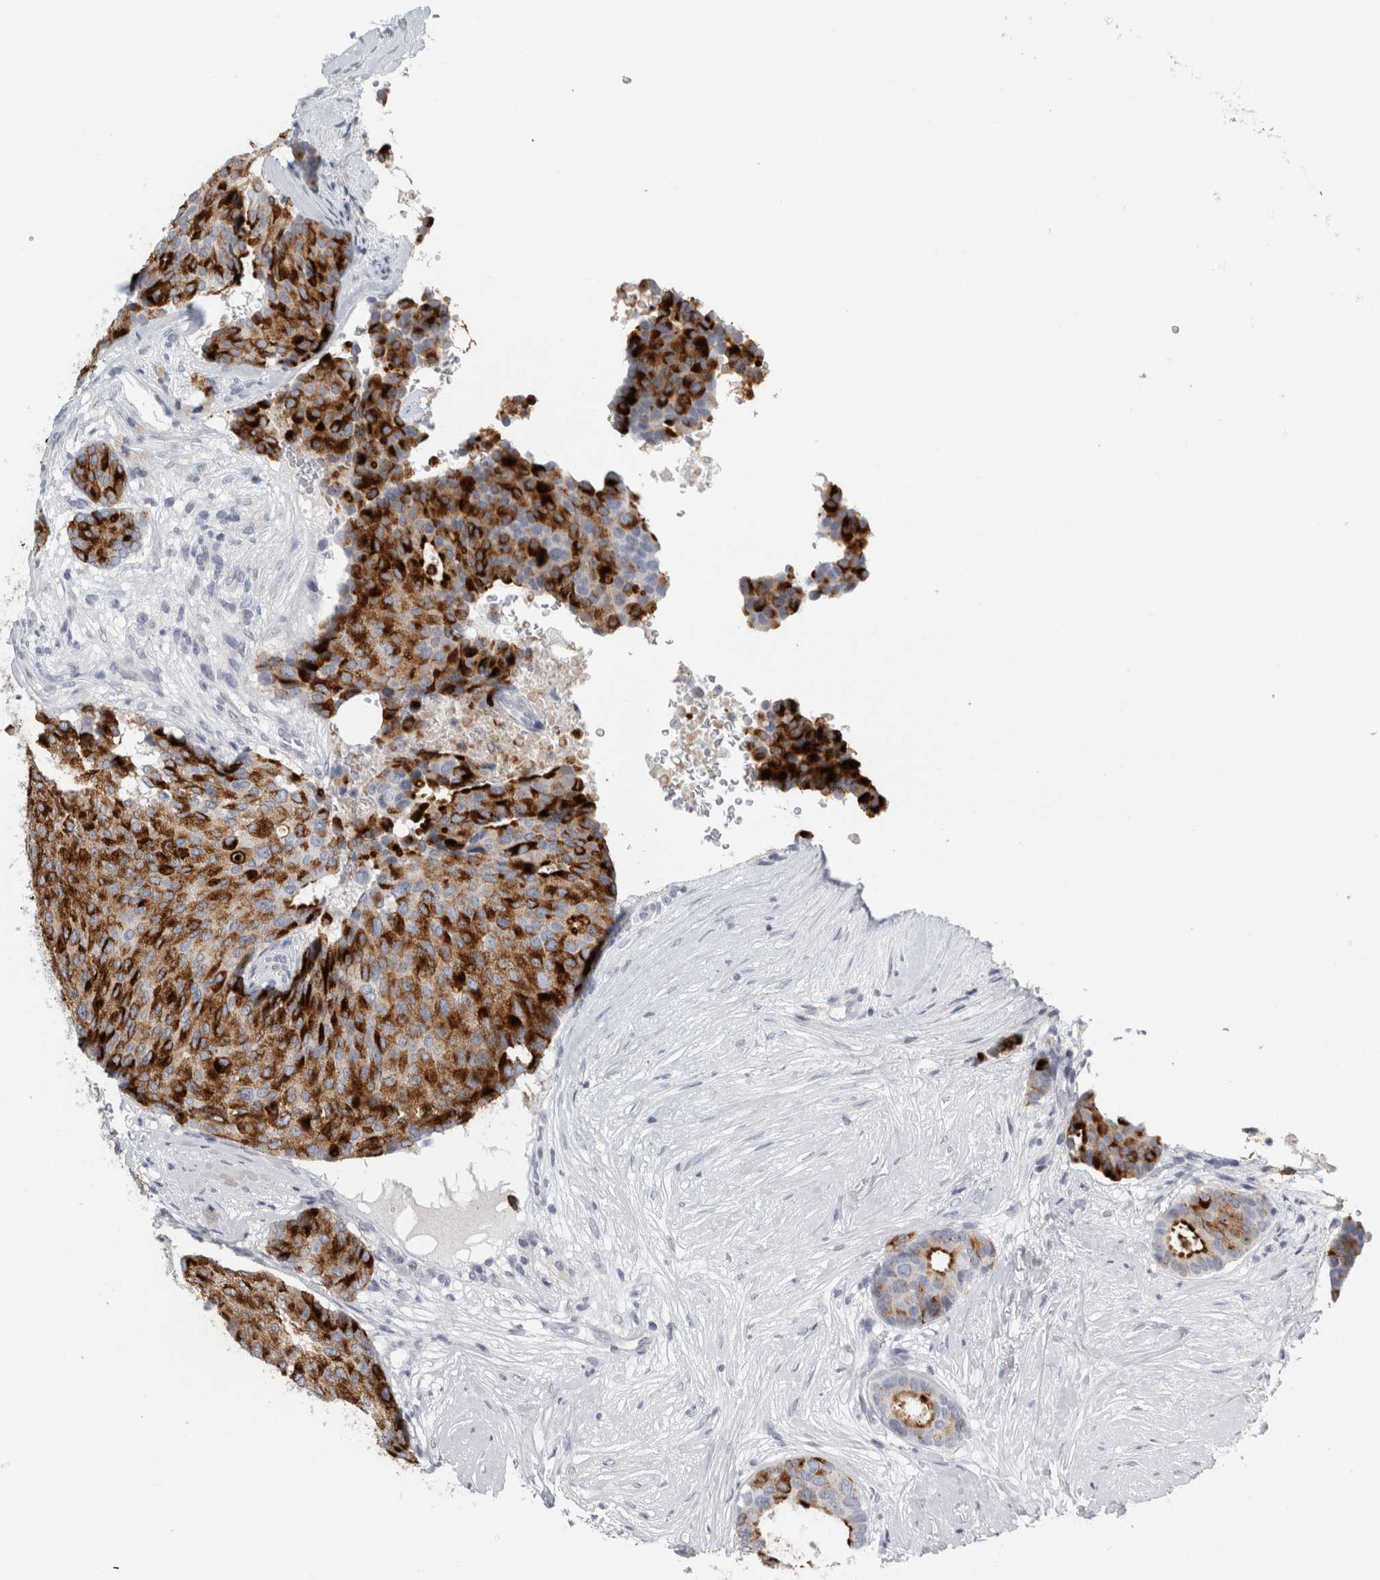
{"staining": {"intensity": "strong", "quantity": ">75%", "location": "cytoplasmic/membranous"}, "tissue": "breast cancer", "cell_type": "Tumor cells", "image_type": "cancer", "snomed": [{"axis": "morphology", "description": "Duct carcinoma"}, {"axis": "topography", "description": "Breast"}], "caption": "Protein expression analysis of human breast cancer reveals strong cytoplasmic/membranous positivity in about >75% of tumor cells.", "gene": "CPE", "patient": {"sex": "female", "age": 75}}